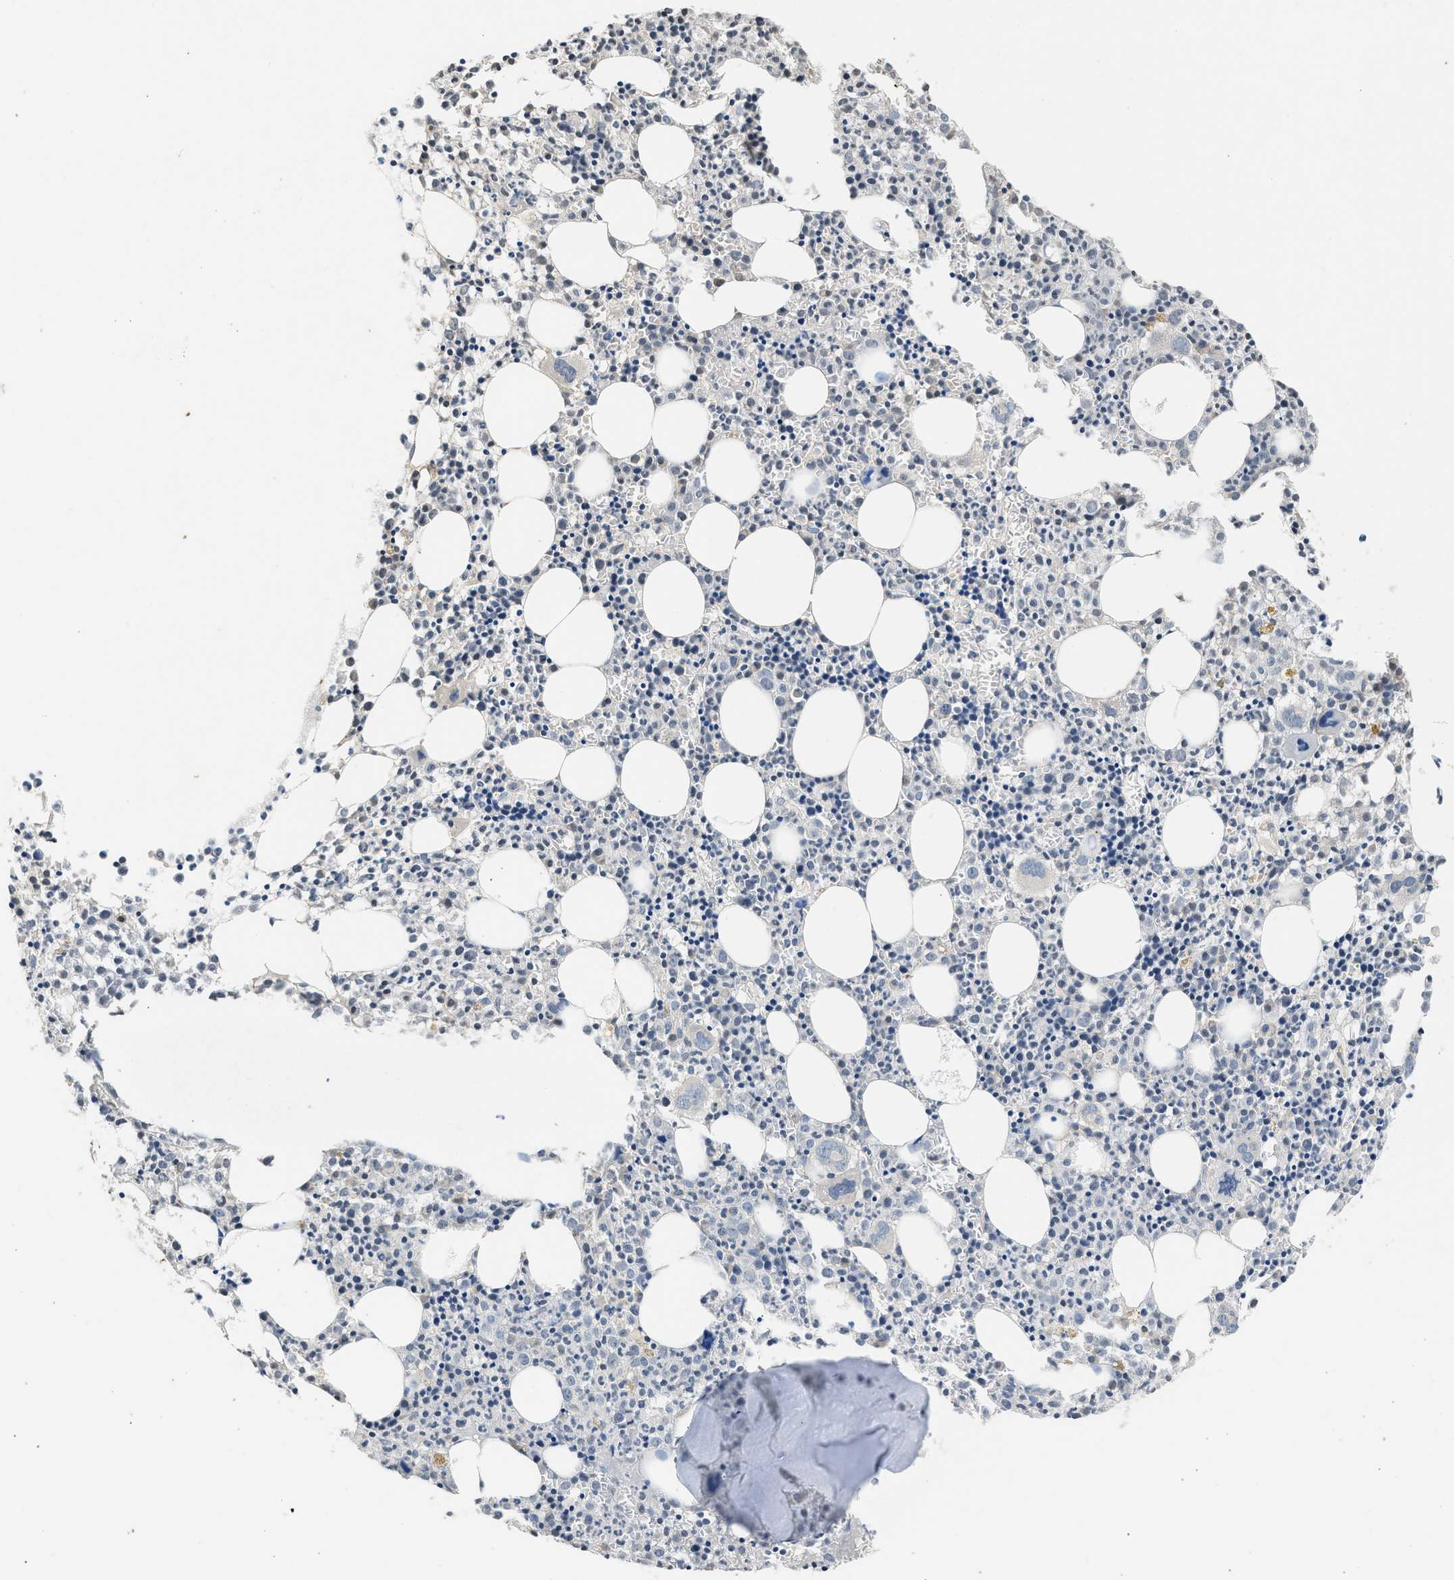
{"staining": {"intensity": "weak", "quantity": "<25%", "location": "cytoplasmic/membranous"}, "tissue": "bone marrow", "cell_type": "Hematopoietic cells", "image_type": "normal", "snomed": [{"axis": "morphology", "description": "Normal tissue, NOS"}, {"axis": "morphology", "description": "Inflammation, NOS"}, {"axis": "topography", "description": "Bone marrow"}], "caption": "Human bone marrow stained for a protein using immunohistochemistry (IHC) reveals no positivity in hematopoietic cells.", "gene": "SULT2A1", "patient": {"sex": "male", "age": 25}}